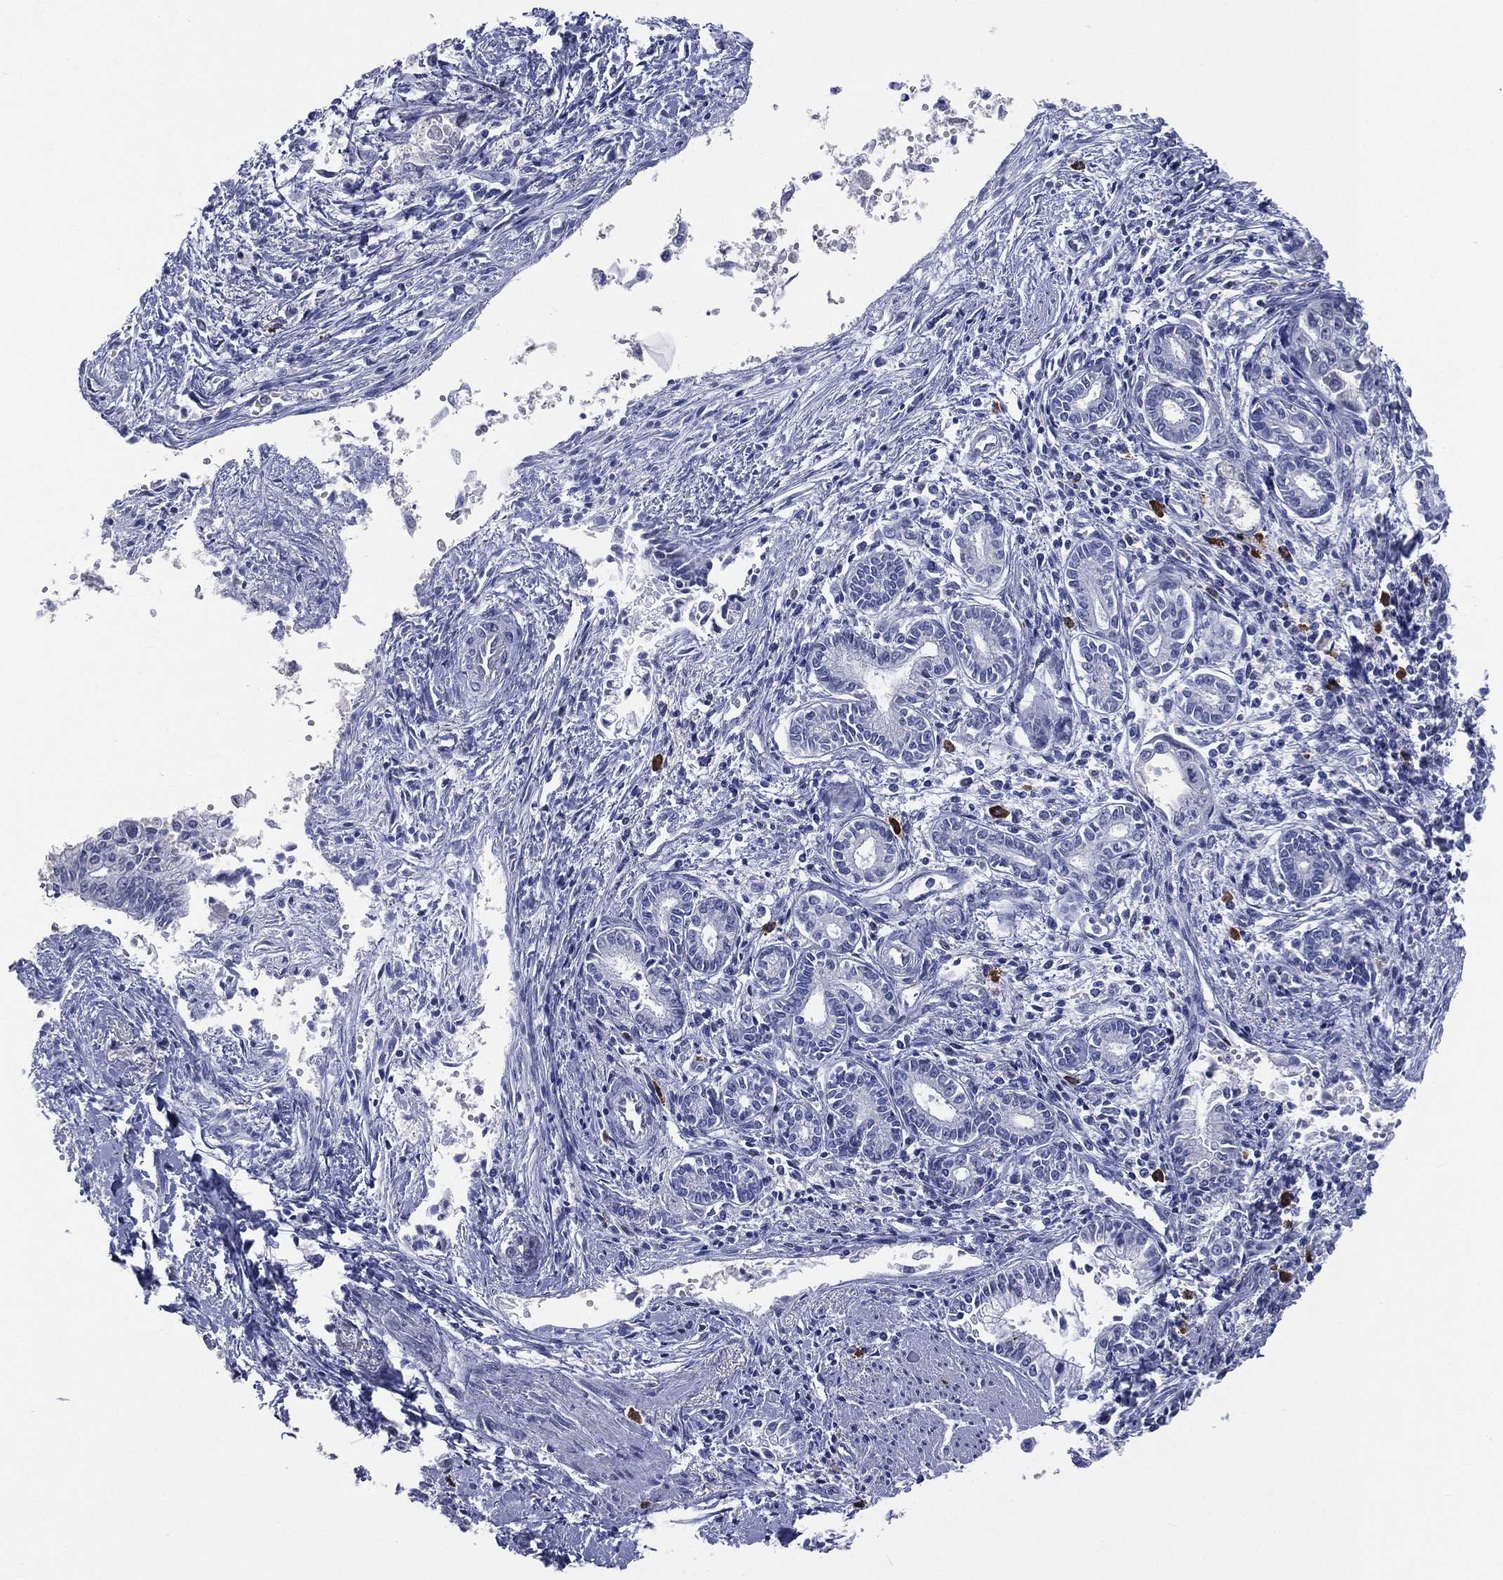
{"staining": {"intensity": "negative", "quantity": "none", "location": "none"}, "tissue": "pancreatic cancer", "cell_type": "Tumor cells", "image_type": "cancer", "snomed": [{"axis": "morphology", "description": "Adenocarcinoma, NOS"}, {"axis": "topography", "description": "Pancreas"}], "caption": "Micrograph shows no significant protein expression in tumor cells of adenocarcinoma (pancreatic).", "gene": "AKAP3", "patient": {"sex": "female", "age": 65}}